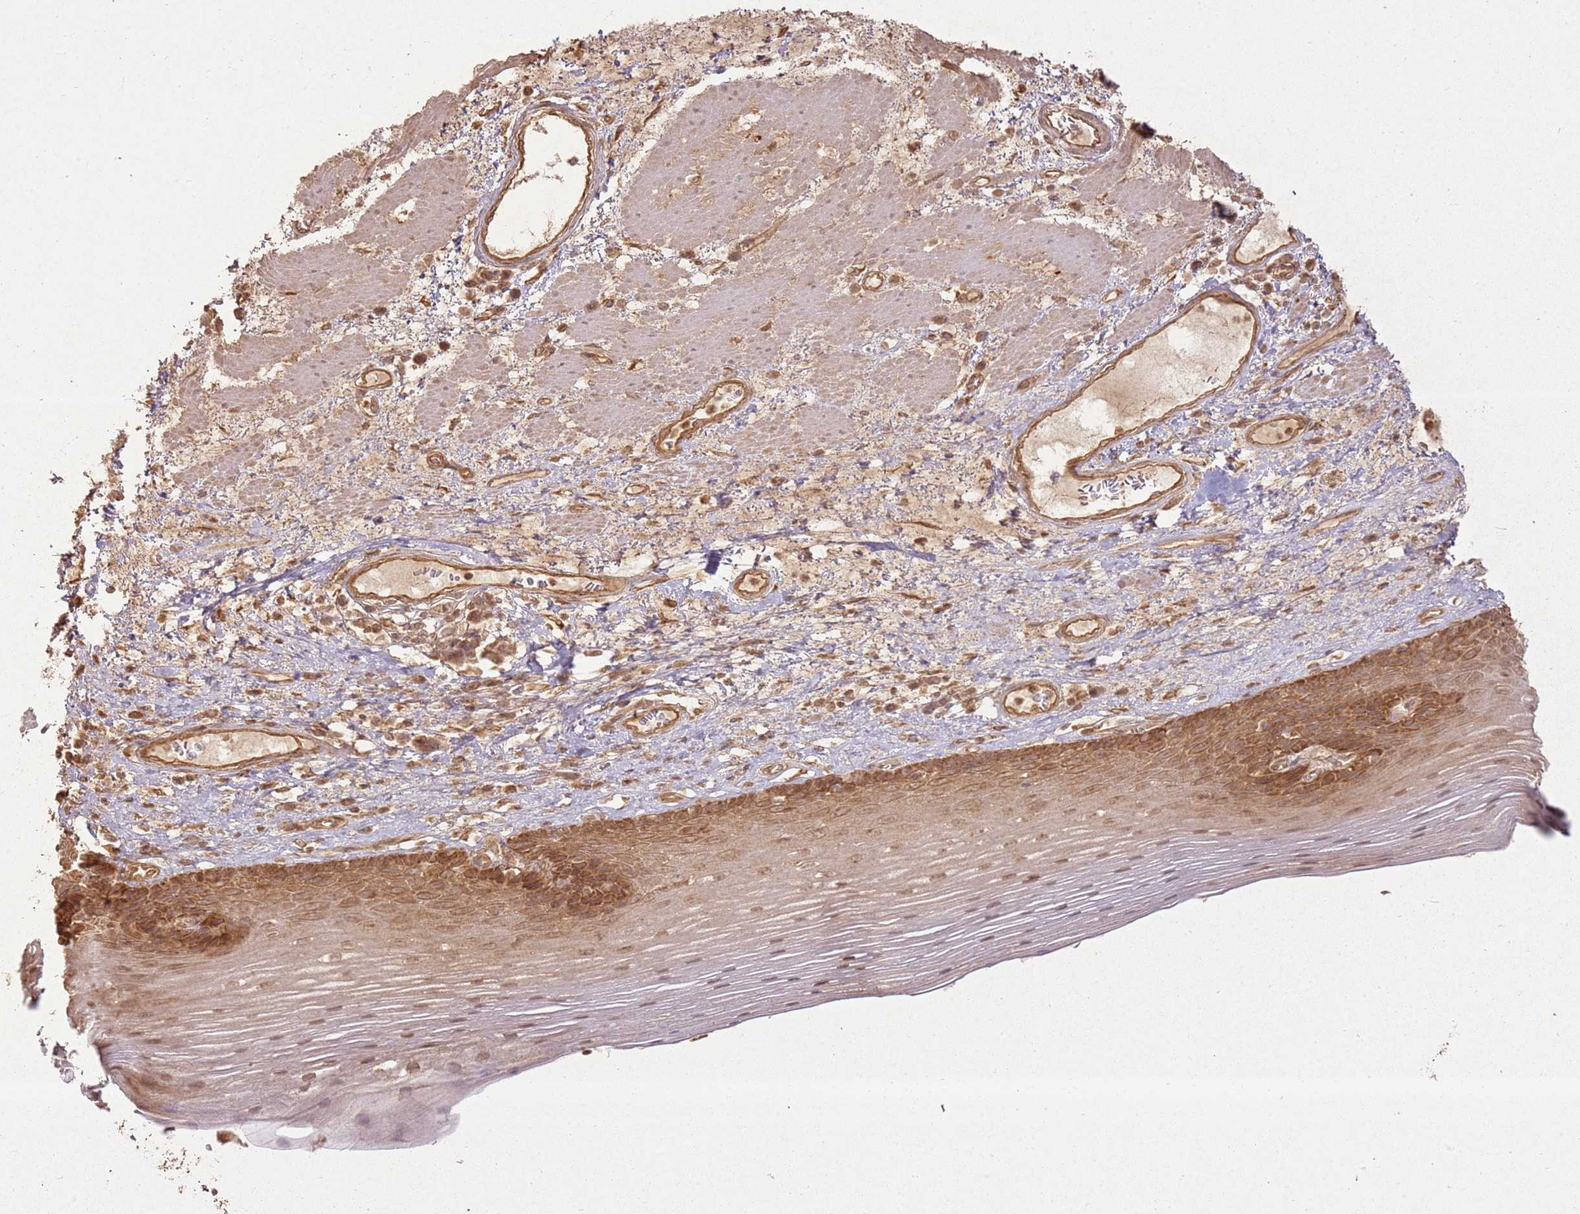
{"staining": {"intensity": "moderate", "quantity": "25%-75%", "location": "cytoplasmic/membranous,nuclear"}, "tissue": "esophagus", "cell_type": "Squamous epithelial cells", "image_type": "normal", "snomed": [{"axis": "morphology", "description": "Normal tissue, NOS"}, {"axis": "topography", "description": "Esophagus"}], "caption": "A histopathology image showing moderate cytoplasmic/membranous,nuclear positivity in about 25%-75% of squamous epithelial cells in normal esophagus, as visualized by brown immunohistochemical staining.", "gene": "ZNF776", "patient": {"sex": "male", "age": 62}}